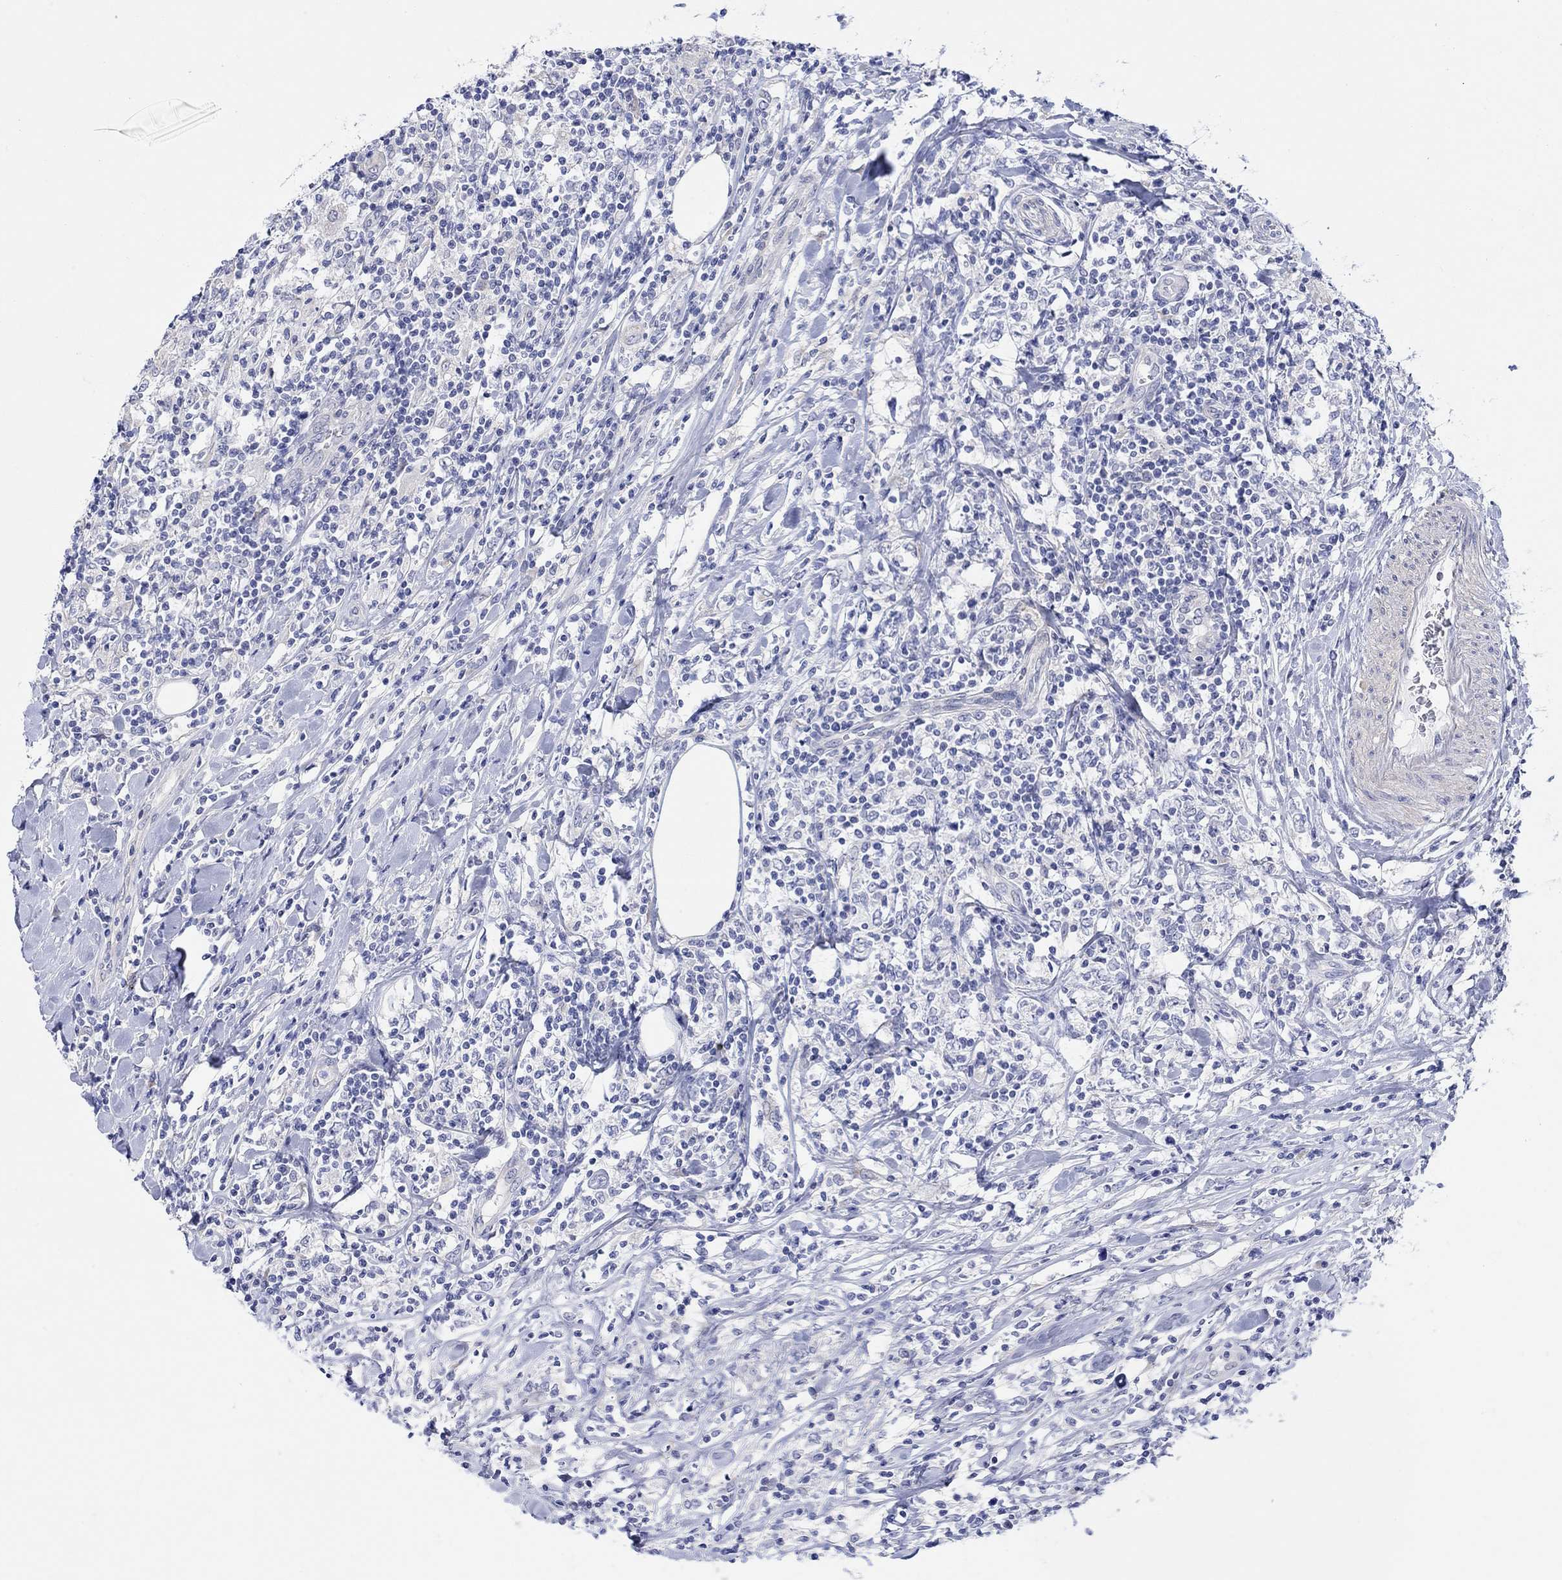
{"staining": {"intensity": "negative", "quantity": "none", "location": "none"}, "tissue": "lymphoma", "cell_type": "Tumor cells", "image_type": "cancer", "snomed": [{"axis": "morphology", "description": "Malignant lymphoma, non-Hodgkin's type, High grade"}, {"axis": "topography", "description": "Lymph node"}], "caption": "Protein analysis of high-grade malignant lymphoma, non-Hodgkin's type reveals no significant positivity in tumor cells. Brightfield microscopy of IHC stained with DAB (3,3'-diaminobenzidine) (brown) and hematoxylin (blue), captured at high magnification.", "gene": "KRT222", "patient": {"sex": "female", "age": 84}}